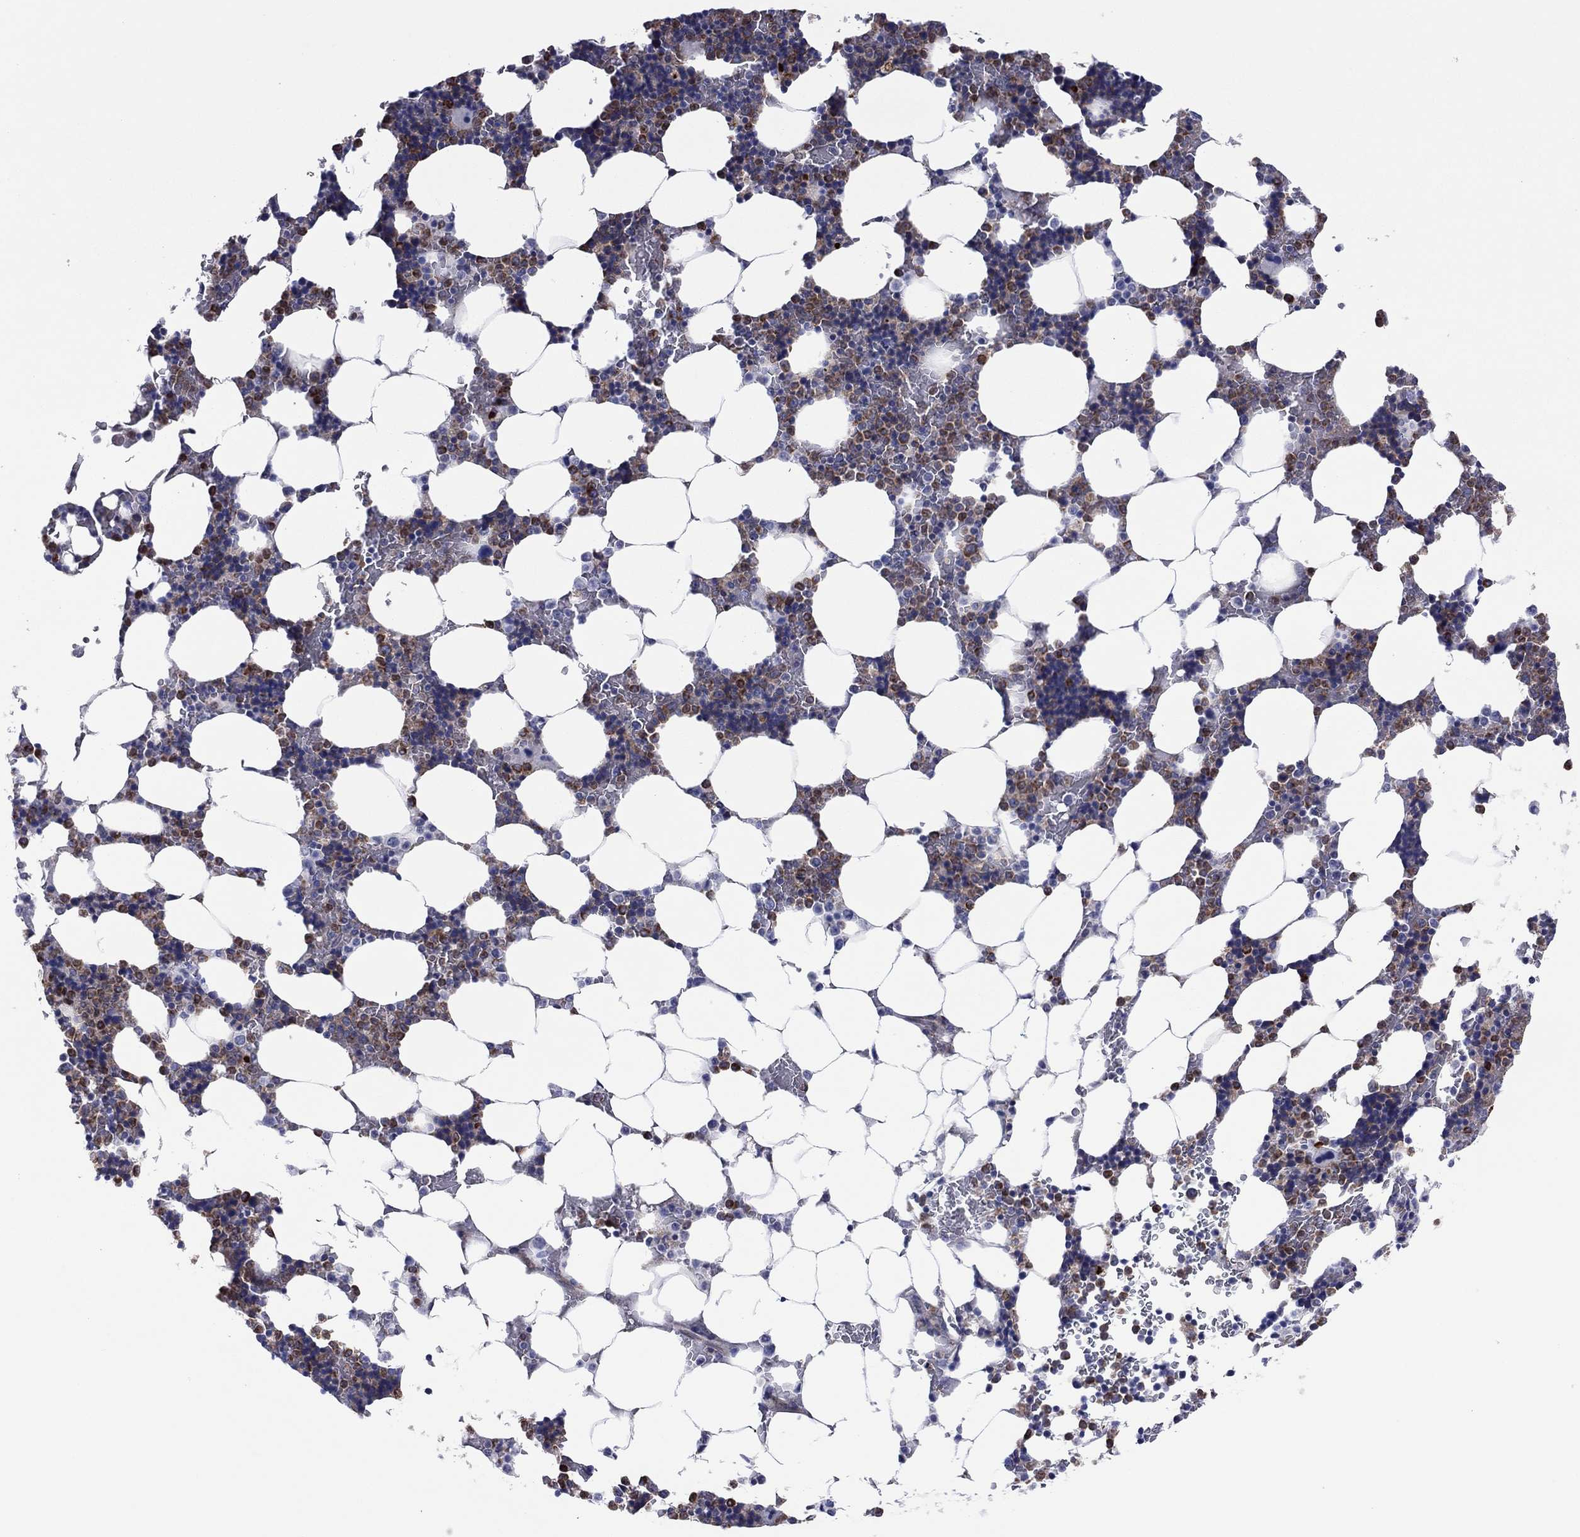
{"staining": {"intensity": "moderate", "quantity": "25%-75%", "location": "cytoplasmic/membranous"}, "tissue": "bone marrow", "cell_type": "Hematopoietic cells", "image_type": "normal", "snomed": [{"axis": "morphology", "description": "Normal tissue, NOS"}, {"axis": "topography", "description": "Bone marrow"}], "caption": "Immunohistochemistry of benign bone marrow reveals medium levels of moderate cytoplasmic/membranous expression in about 25%-75% of hematopoietic cells. (Stains: DAB in brown, nuclei in blue, Microscopy: brightfield microscopy at high magnification).", "gene": "GPR155", "patient": {"sex": "male", "age": 51}}